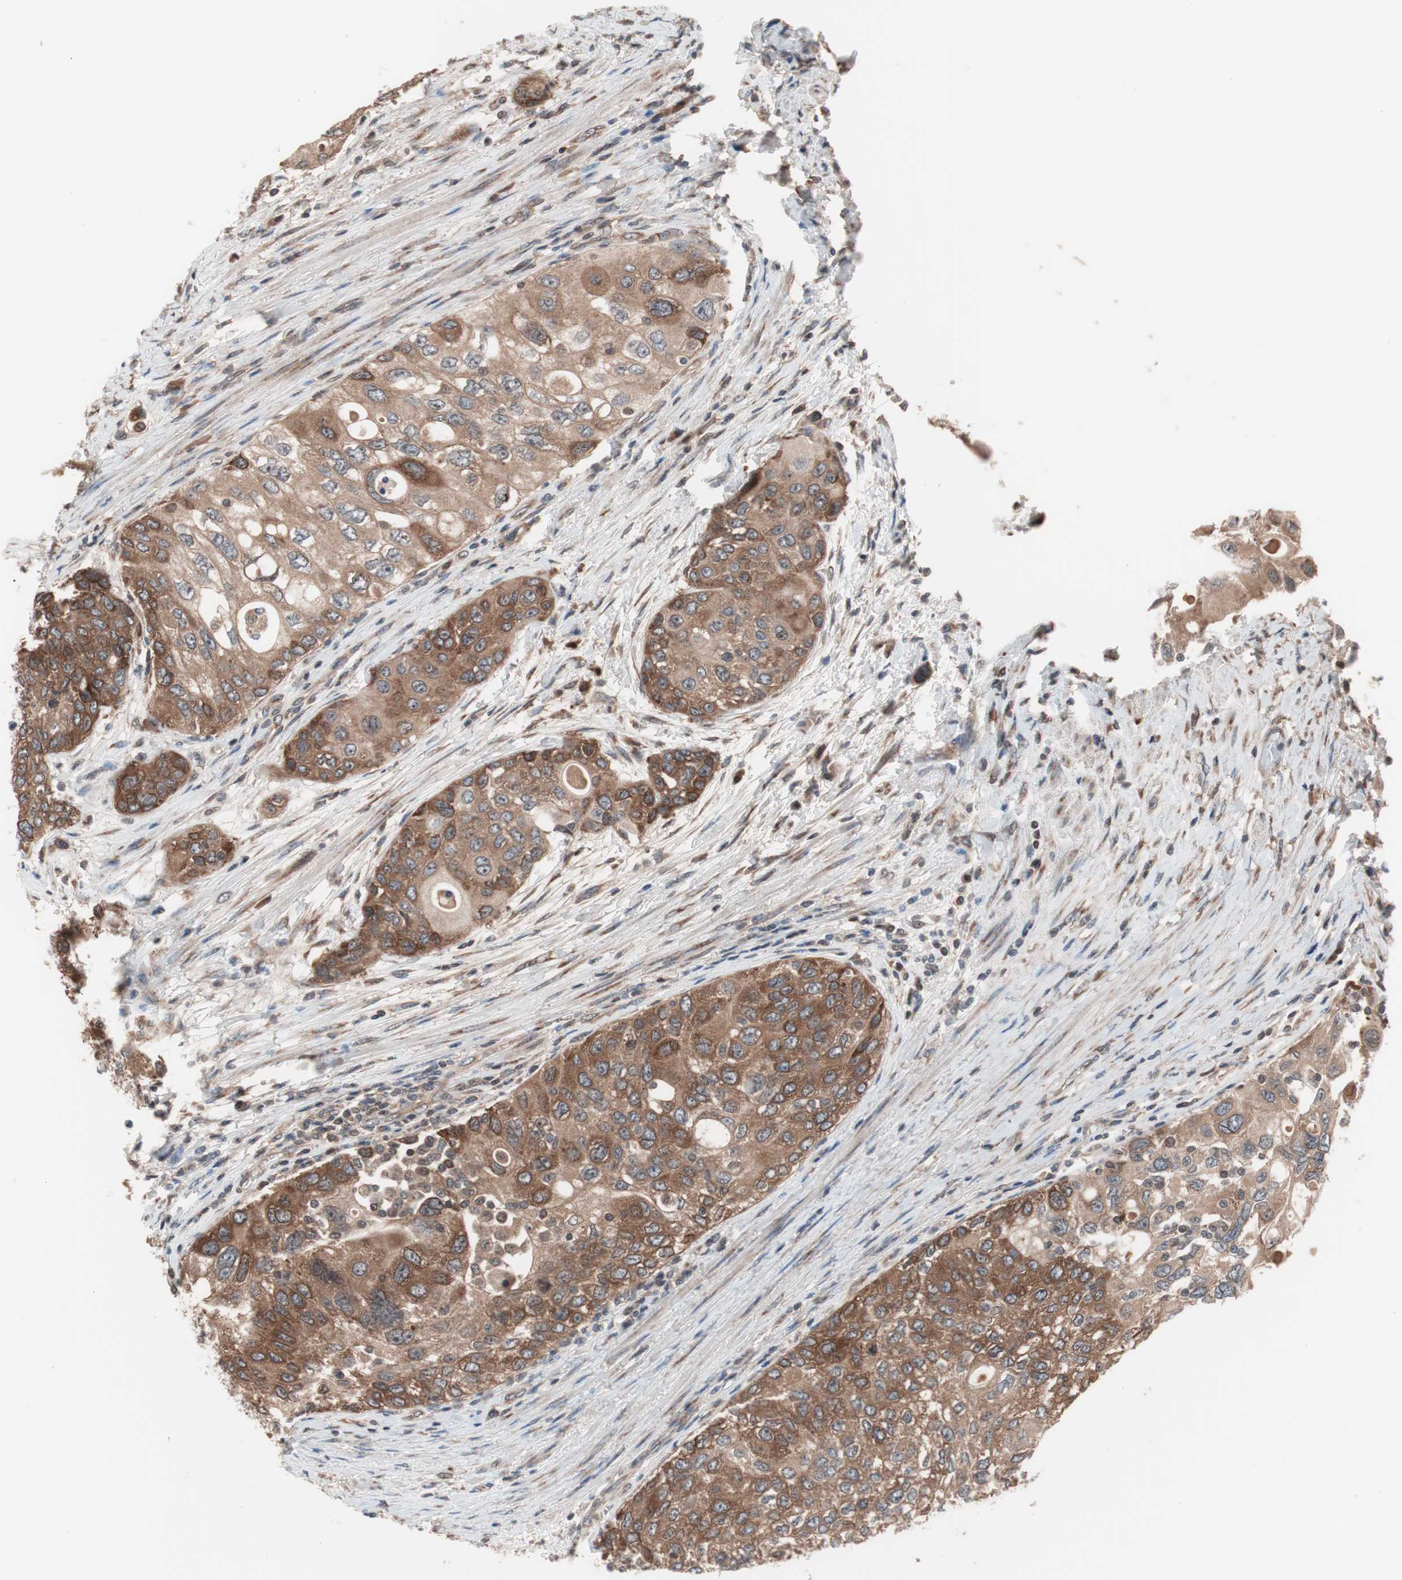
{"staining": {"intensity": "moderate", "quantity": "25%-75%", "location": "cytoplasmic/membranous"}, "tissue": "urothelial cancer", "cell_type": "Tumor cells", "image_type": "cancer", "snomed": [{"axis": "morphology", "description": "Urothelial carcinoma, High grade"}, {"axis": "topography", "description": "Urinary bladder"}], "caption": "IHC of human urothelial cancer displays medium levels of moderate cytoplasmic/membranous positivity in about 25%-75% of tumor cells. (DAB = brown stain, brightfield microscopy at high magnification).", "gene": "IRS1", "patient": {"sex": "female", "age": 56}}